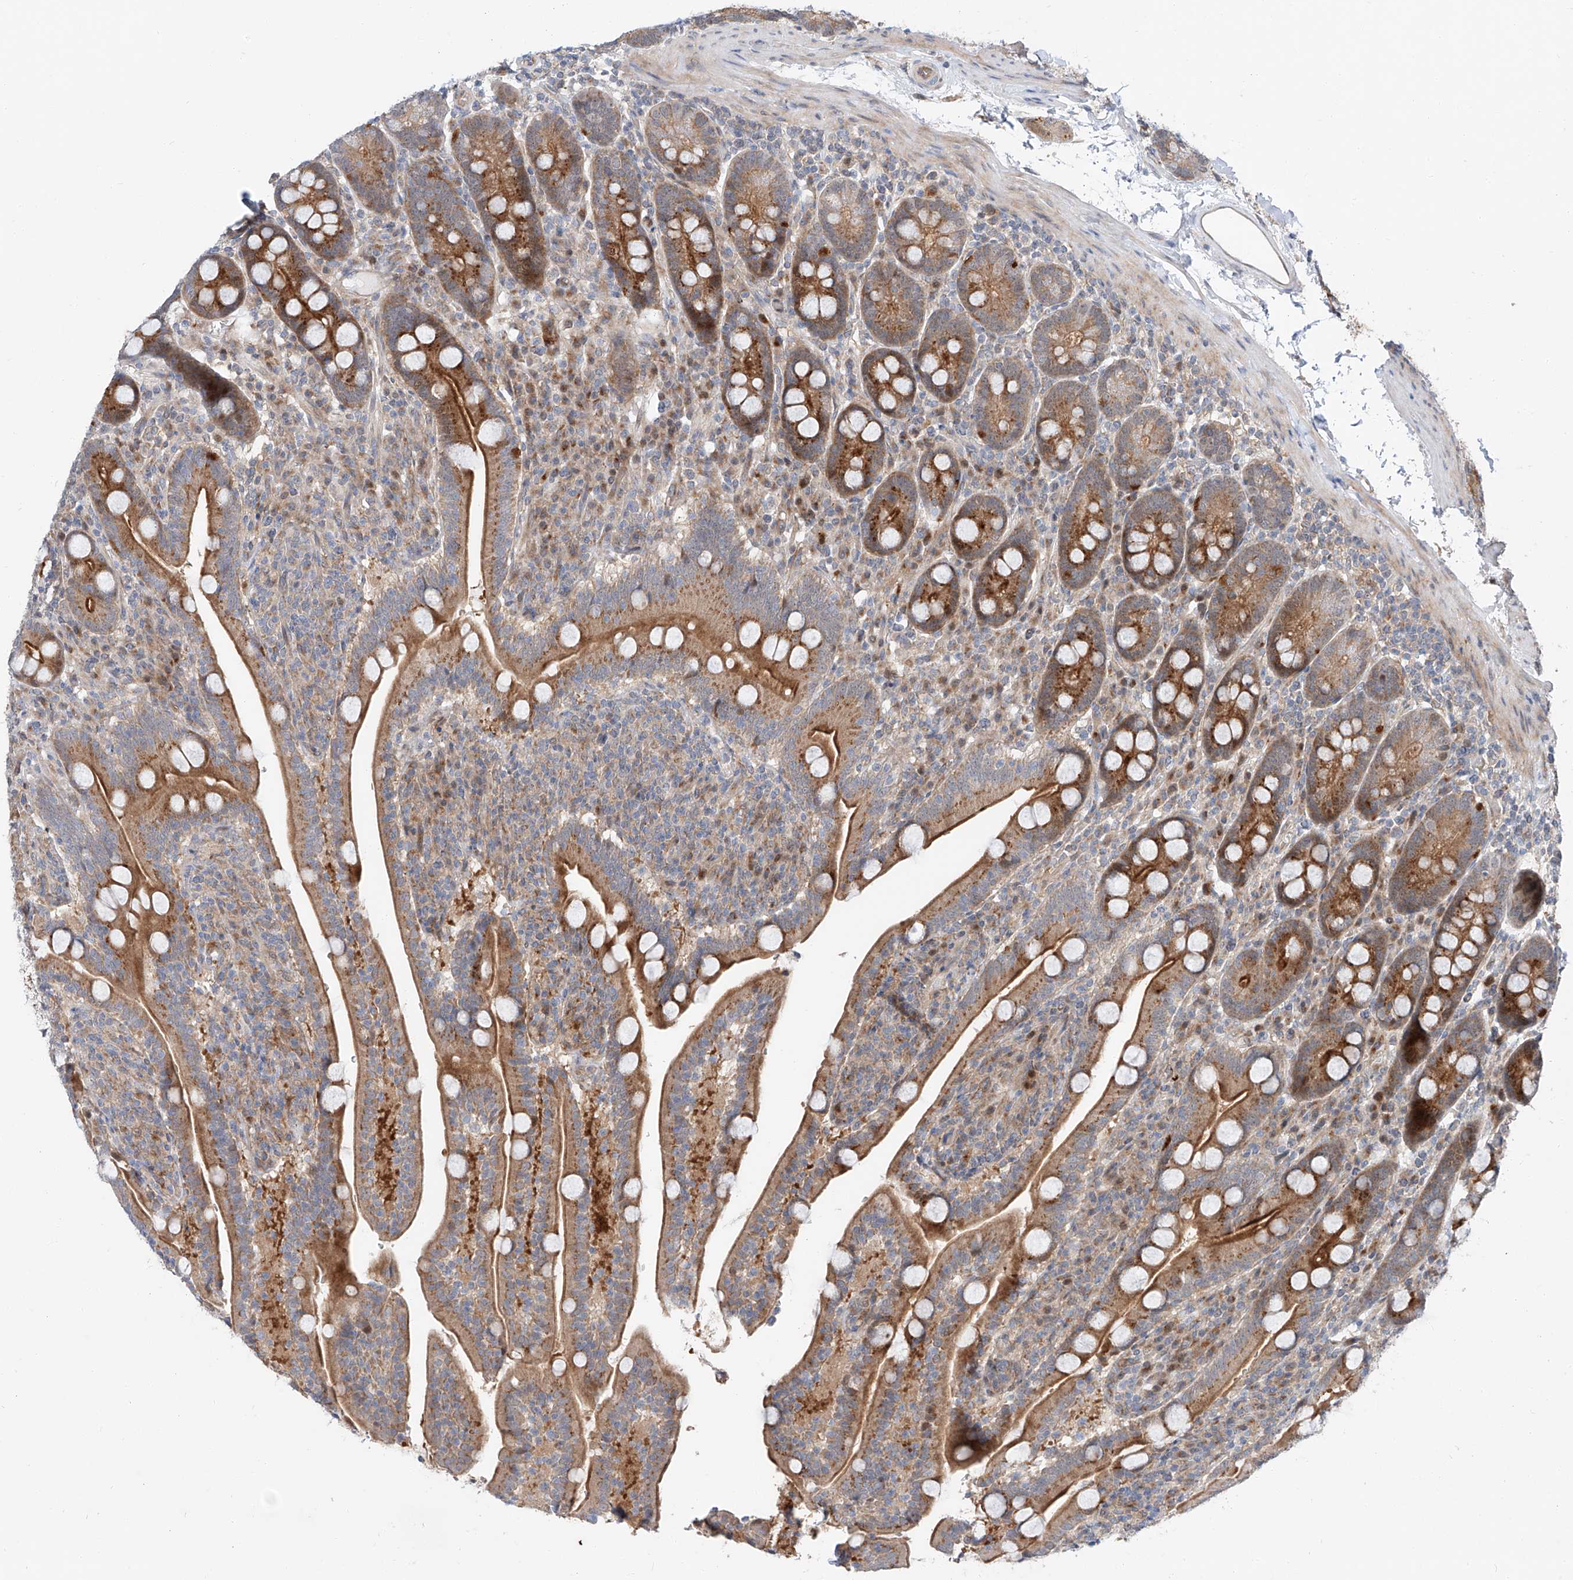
{"staining": {"intensity": "strong", "quantity": ">75%", "location": "cytoplasmic/membranous"}, "tissue": "duodenum", "cell_type": "Glandular cells", "image_type": "normal", "snomed": [{"axis": "morphology", "description": "Normal tissue, NOS"}, {"axis": "topography", "description": "Duodenum"}], "caption": "Glandular cells exhibit high levels of strong cytoplasmic/membranous expression in approximately >75% of cells in normal human duodenum.", "gene": "CLDND1", "patient": {"sex": "male", "age": 35}}